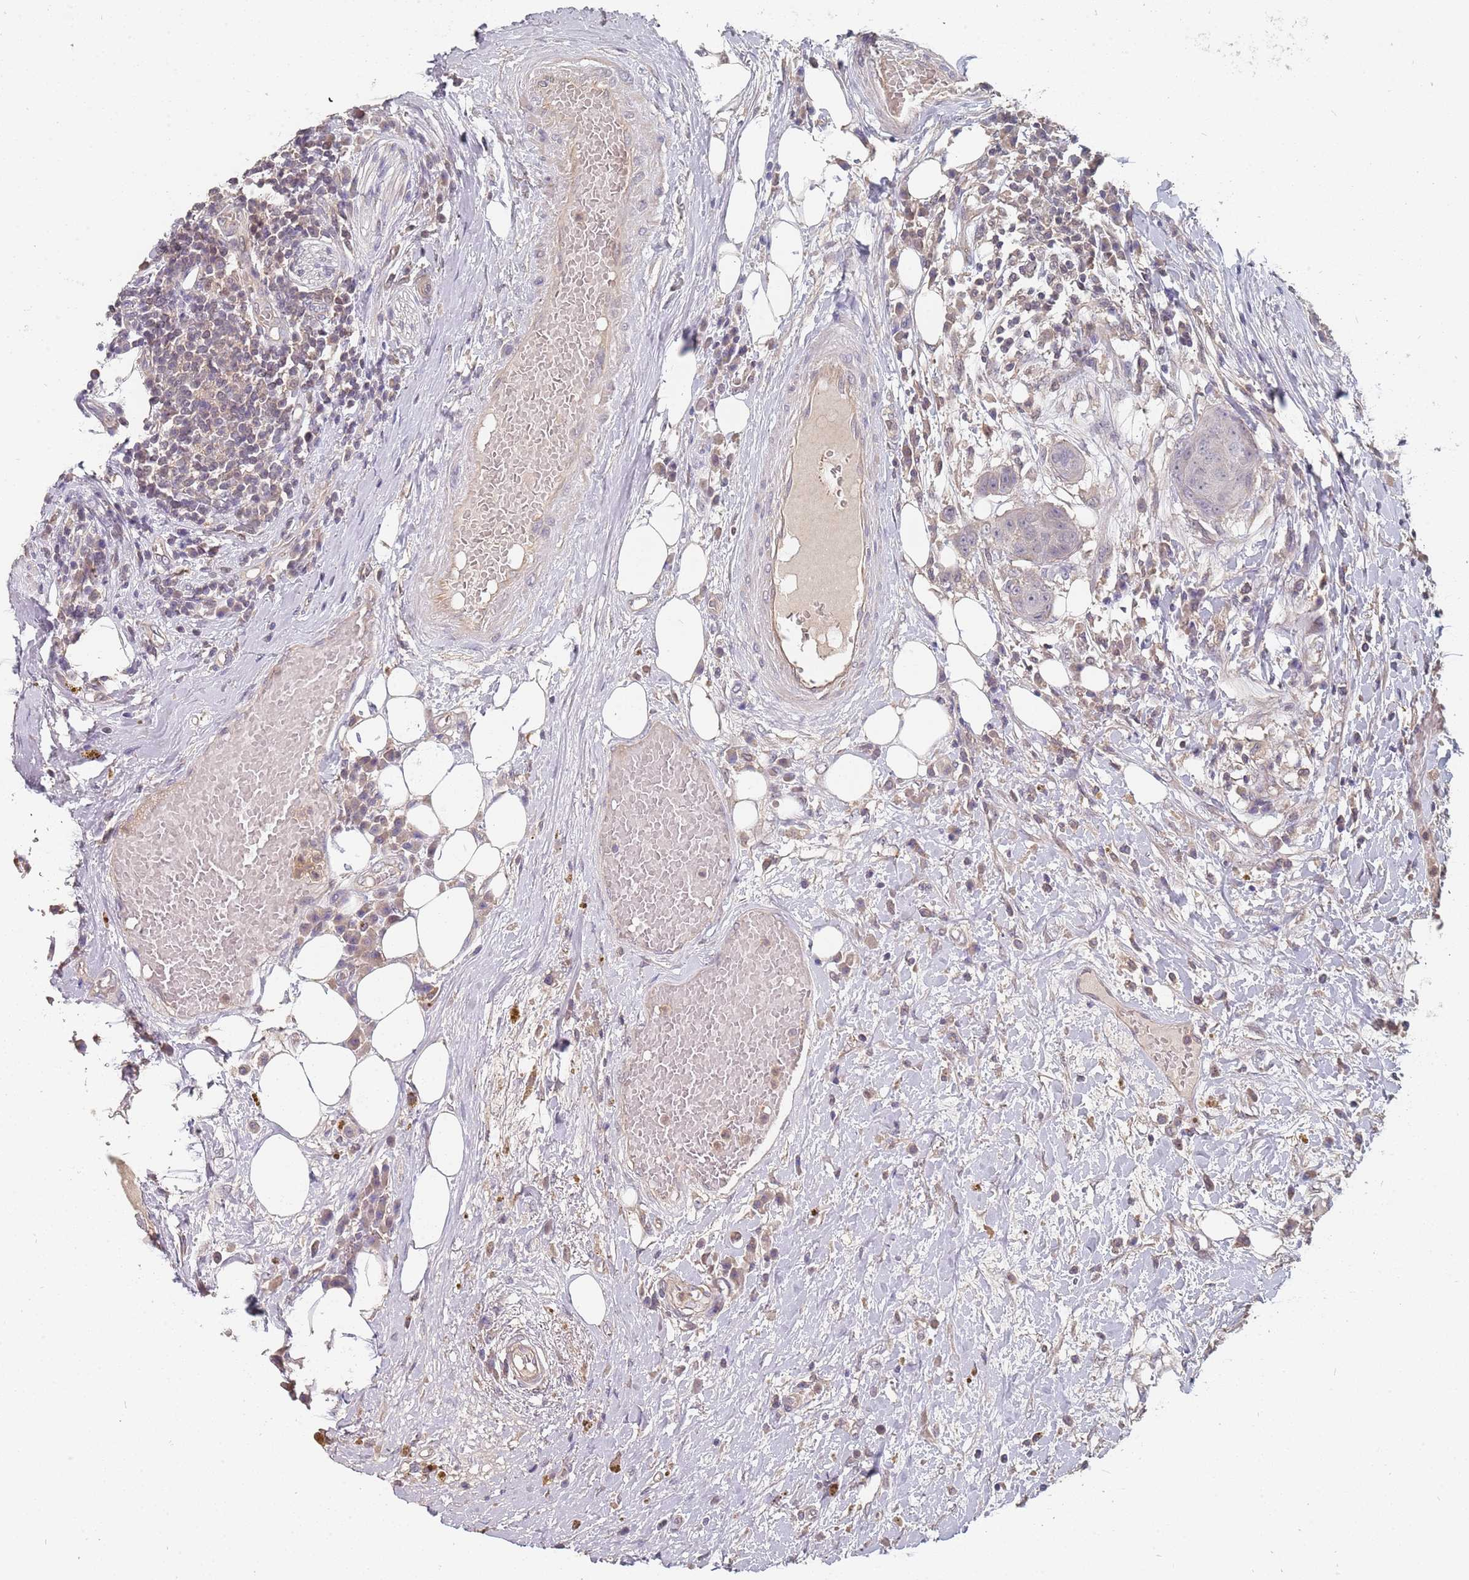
{"staining": {"intensity": "negative", "quantity": "none", "location": "none"}, "tissue": "urothelial cancer", "cell_type": "Tumor cells", "image_type": "cancer", "snomed": [{"axis": "morphology", "description": "Urothelial carcinoma, High grade"}, {"axis": "topography", "description": "Urinary bladder"}], "caption": "The immunohistochemistry (IHC) photomicrograph has no significant staining in tumor cells of urothelial carcinoma (high-grade) tissue.", "gene": "TCEANC2", "patient": {"sex": "female", "age": 63}}